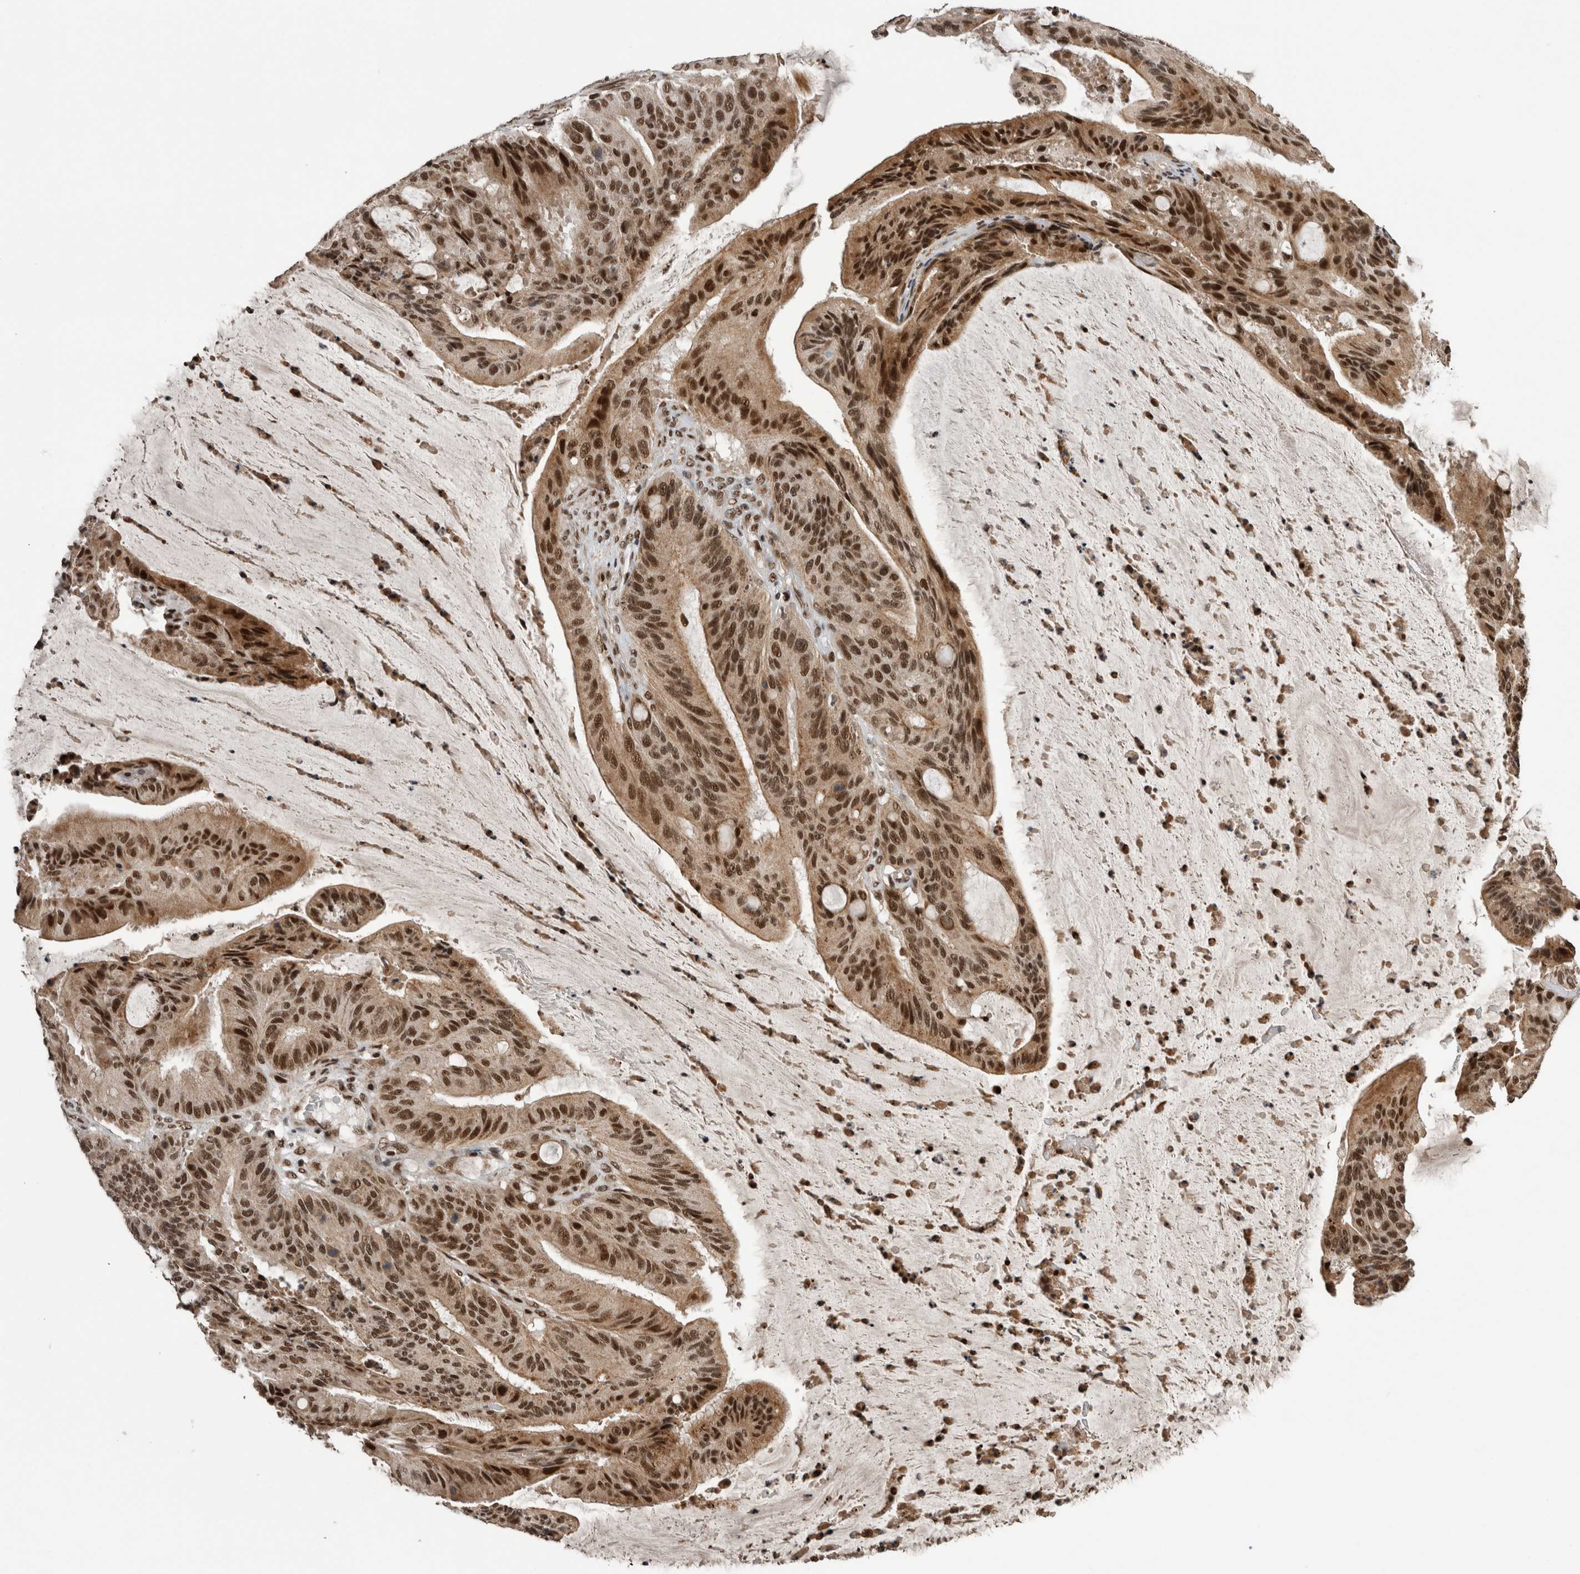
{"staining": {"intensity": "strong", "quantity": ">75%", "location": "nuclear"}, "tissue": "liver cancer", "cell_type": "Tumor cells", "image_type": "cancer", "snomed": [{"axis": "morphology", "description": "Normal tissue, NOS"}, {"axis": "morphology", "description": "Cholangiocarcinoma"}, {"axis": "topography", "description": "Liver"}, {"axis": "topography", "description": "Peripheral nerve tissue"}], "caption": "Liver cholangiocarcinoma tissue displays strong nuclear expression in approximately >75% of tumor cells, visualized by immunohistochemistry. (IHC, brightfield microscopy, high magnification).", "gene": "CPSF2", "patient": {"sex": "female", "age": 73}}